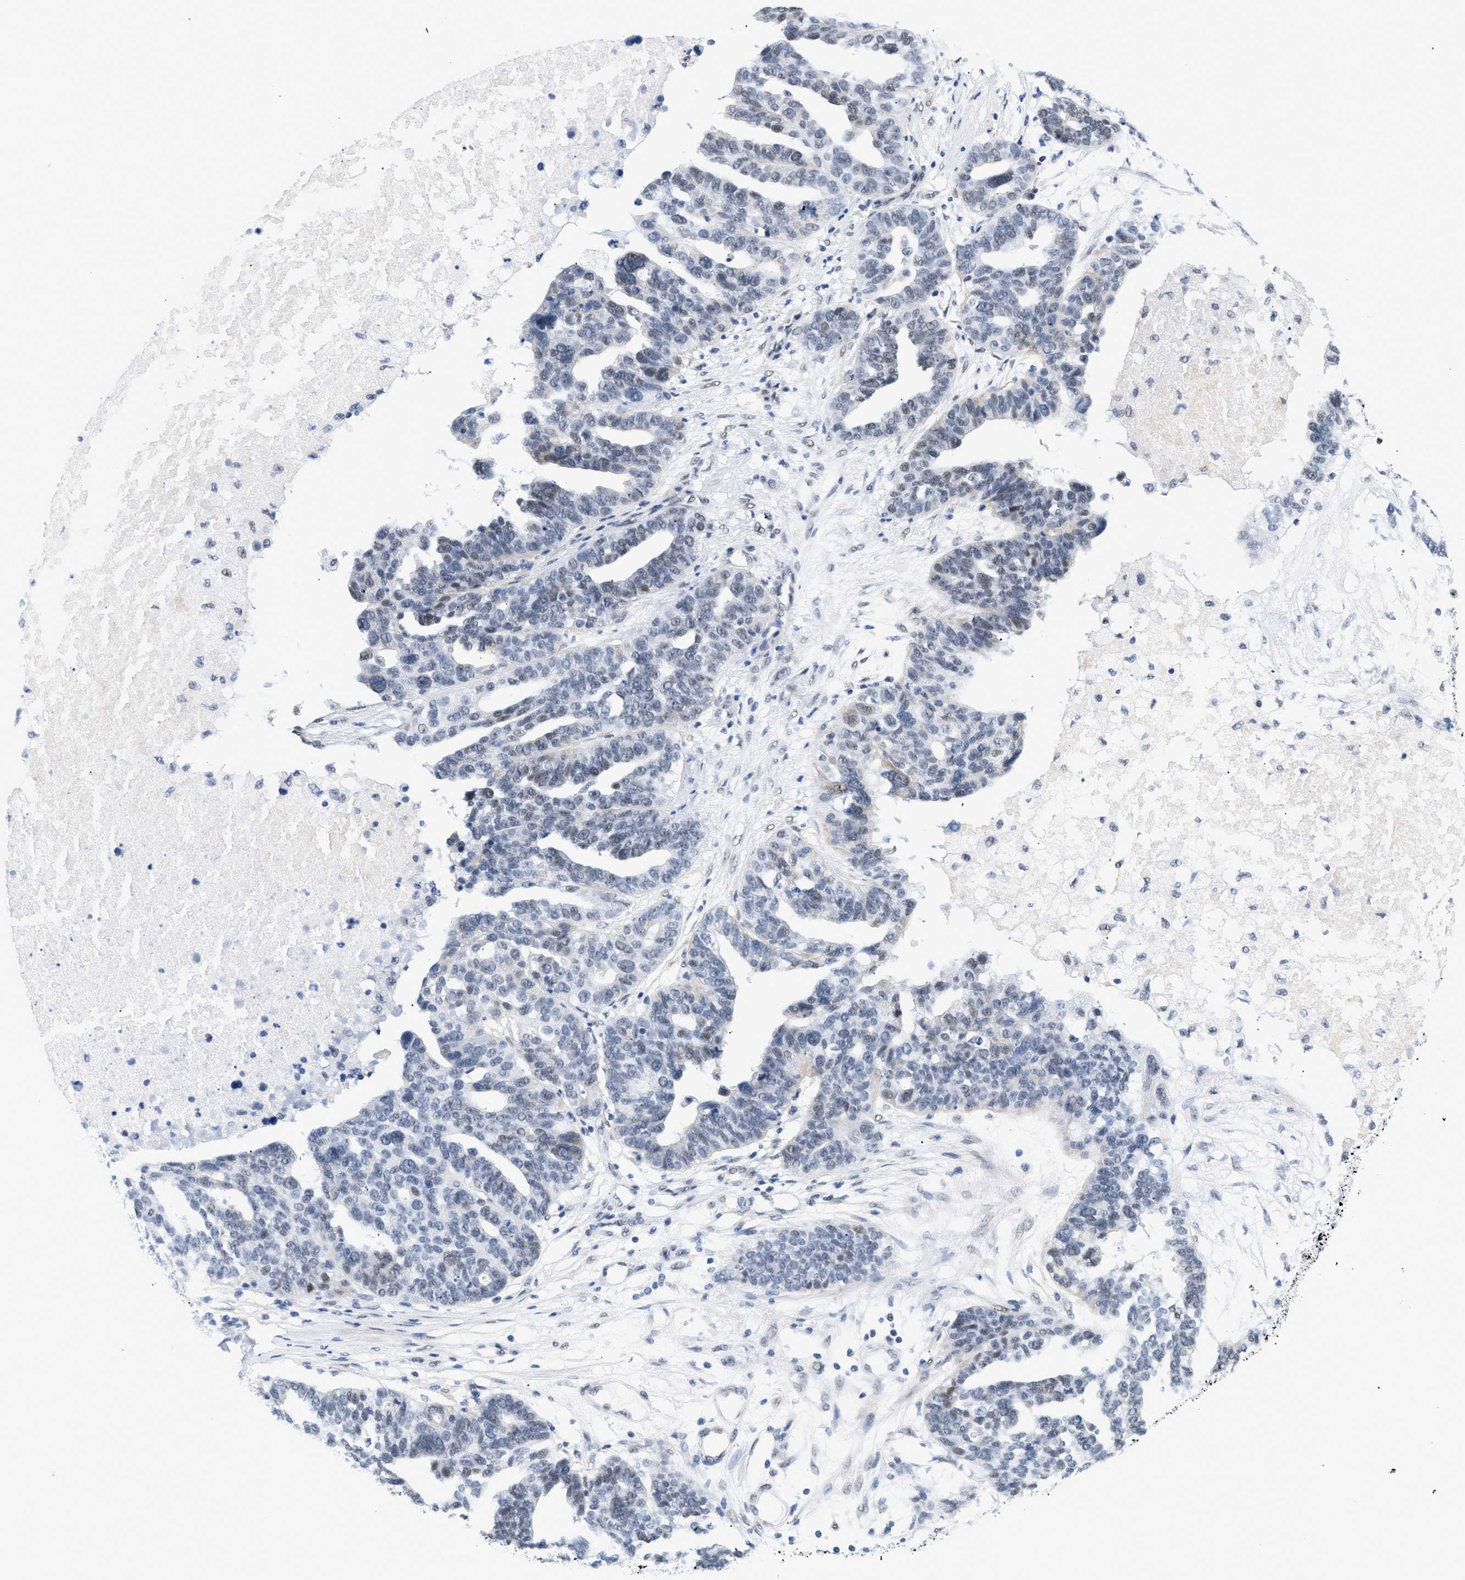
{"staining": {"intensity": "weak", "quantity": "<25%", "location": "nuclear"}, "tissue": "ovarian cancer", "cell_type": "Tumor cells", "image_type": "cancer", "snomed": [{"axis": "morphology", "description": "Cystadenocarcinoma, serous, NOS"}, {"axis": "topography", "description": "Ovary"}], "caption": "Immunohistochemistry of serous cystadenocarcinoma (ovarian) shows no staining in tumor cells. (DAB immunohistochemistry (IHC) visualized using brightfield microscopy, high magnification).", "gene": "ELN", "patient": {"sex": "female", "age": 59}}